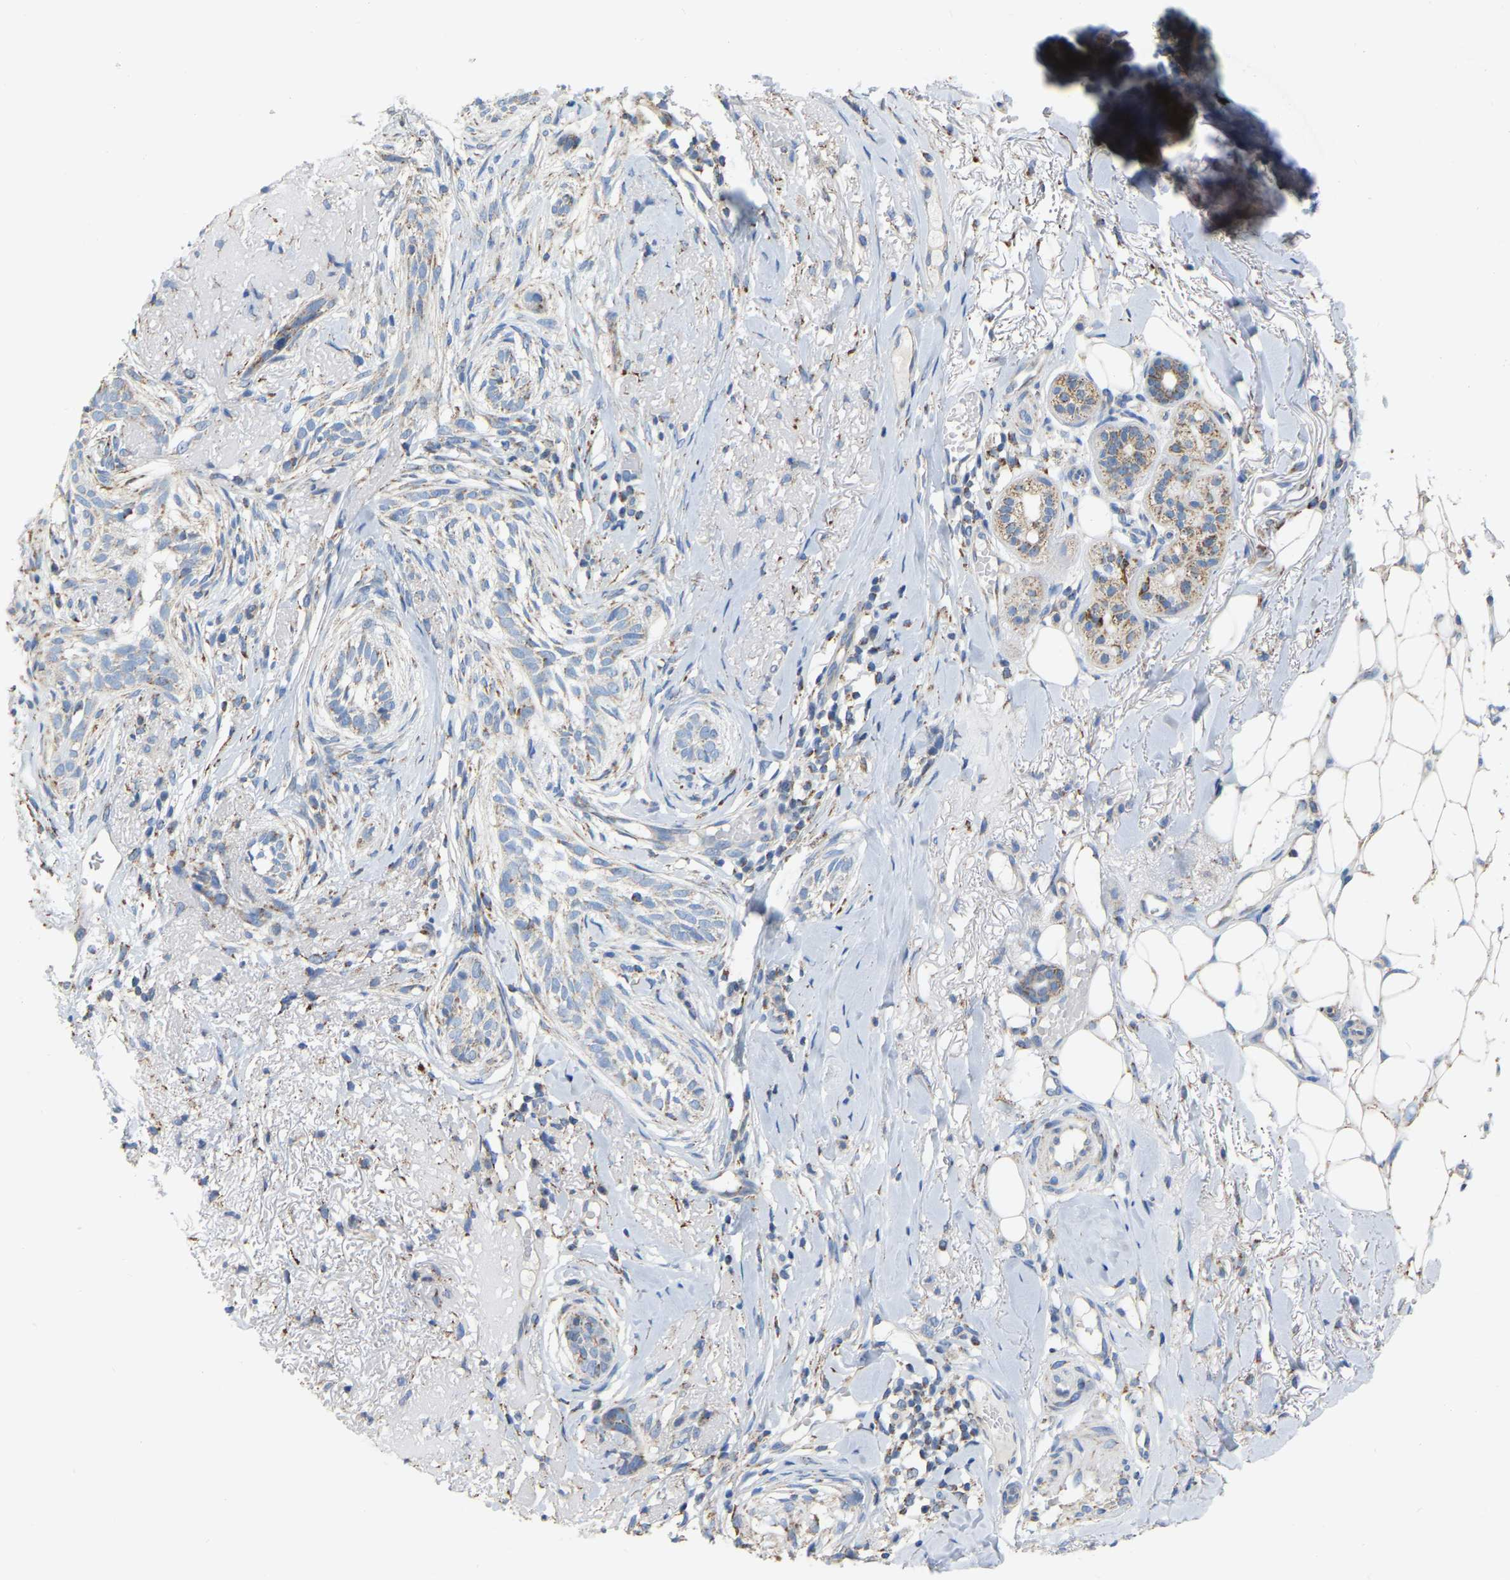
{"staining": {"intensity": "weak", "quantity": "<25%", "location": "cytoplasmic/membranous"}, "tissue": "skin cancer", "cell_type": "Tumor cells", "image_type": "cancer", "snomed": [{"axis": "morphology", "description": "Basal cell carcinoma"}, {"axis": "topography", "description": "Skin"}], "caption": "DAB (3,3'-diaminobenzidine) immunohistochemical staining of skin basal cell carcinoma demonstrates no significant positivity in tumor cells.", "gene": "CBLB", "patient": {"sex": "female", "age": 88}}